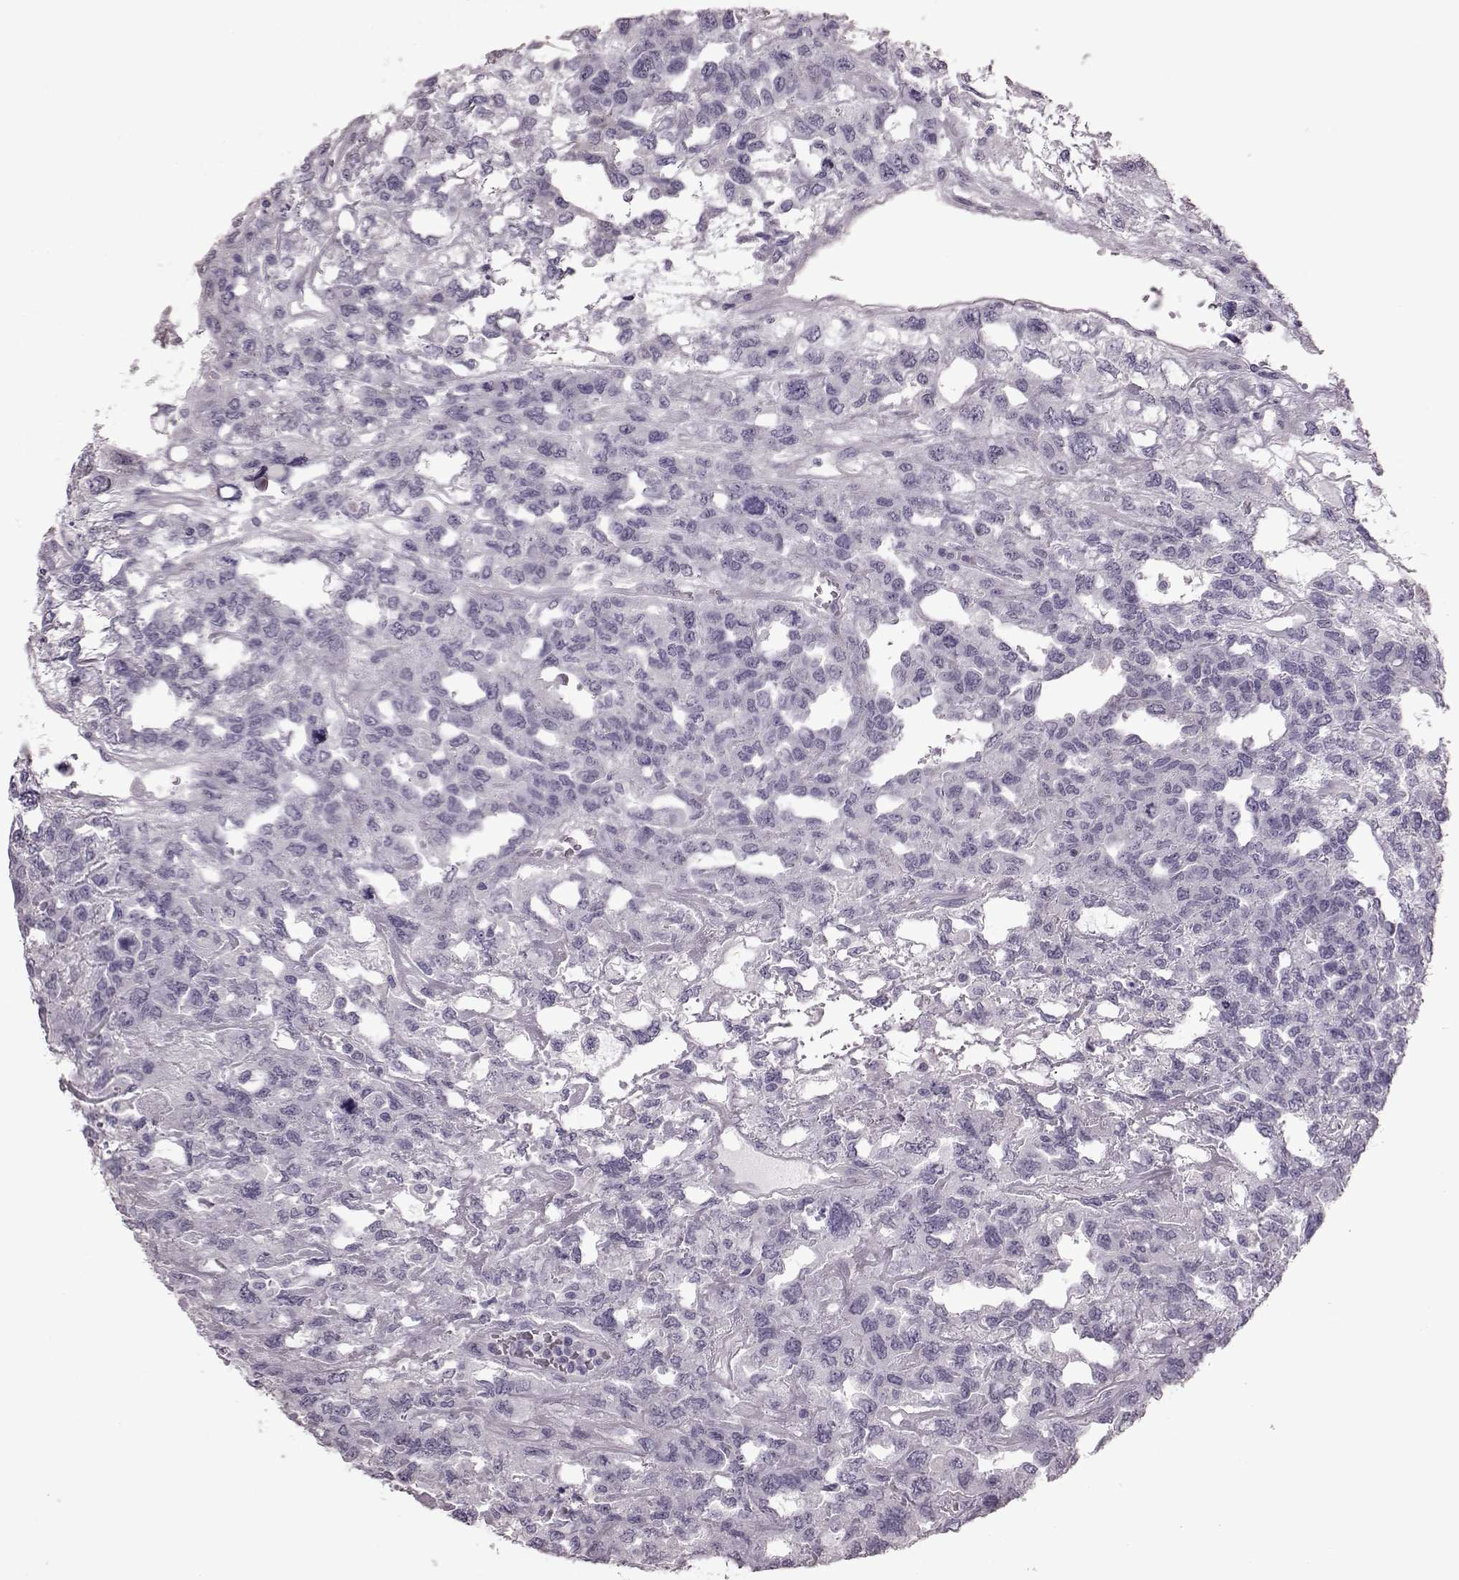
{"staining": {"intensity": "negative", "quantity": "none", "location": "none"}, "tissue": "testis cancer", "cell_type": "Tumor cells", "image_type": "cancer", "snomed": [{"axis": "morphology", "description": "Seminoma, NOS"}, {"axis": "topography", "description": "Testis"}], "caption": "An image of human seminoma (testis) is negative for staining in tumor cells.", "gene": "CRYBA2", "patient": {"sex": "male", "age": 52}}